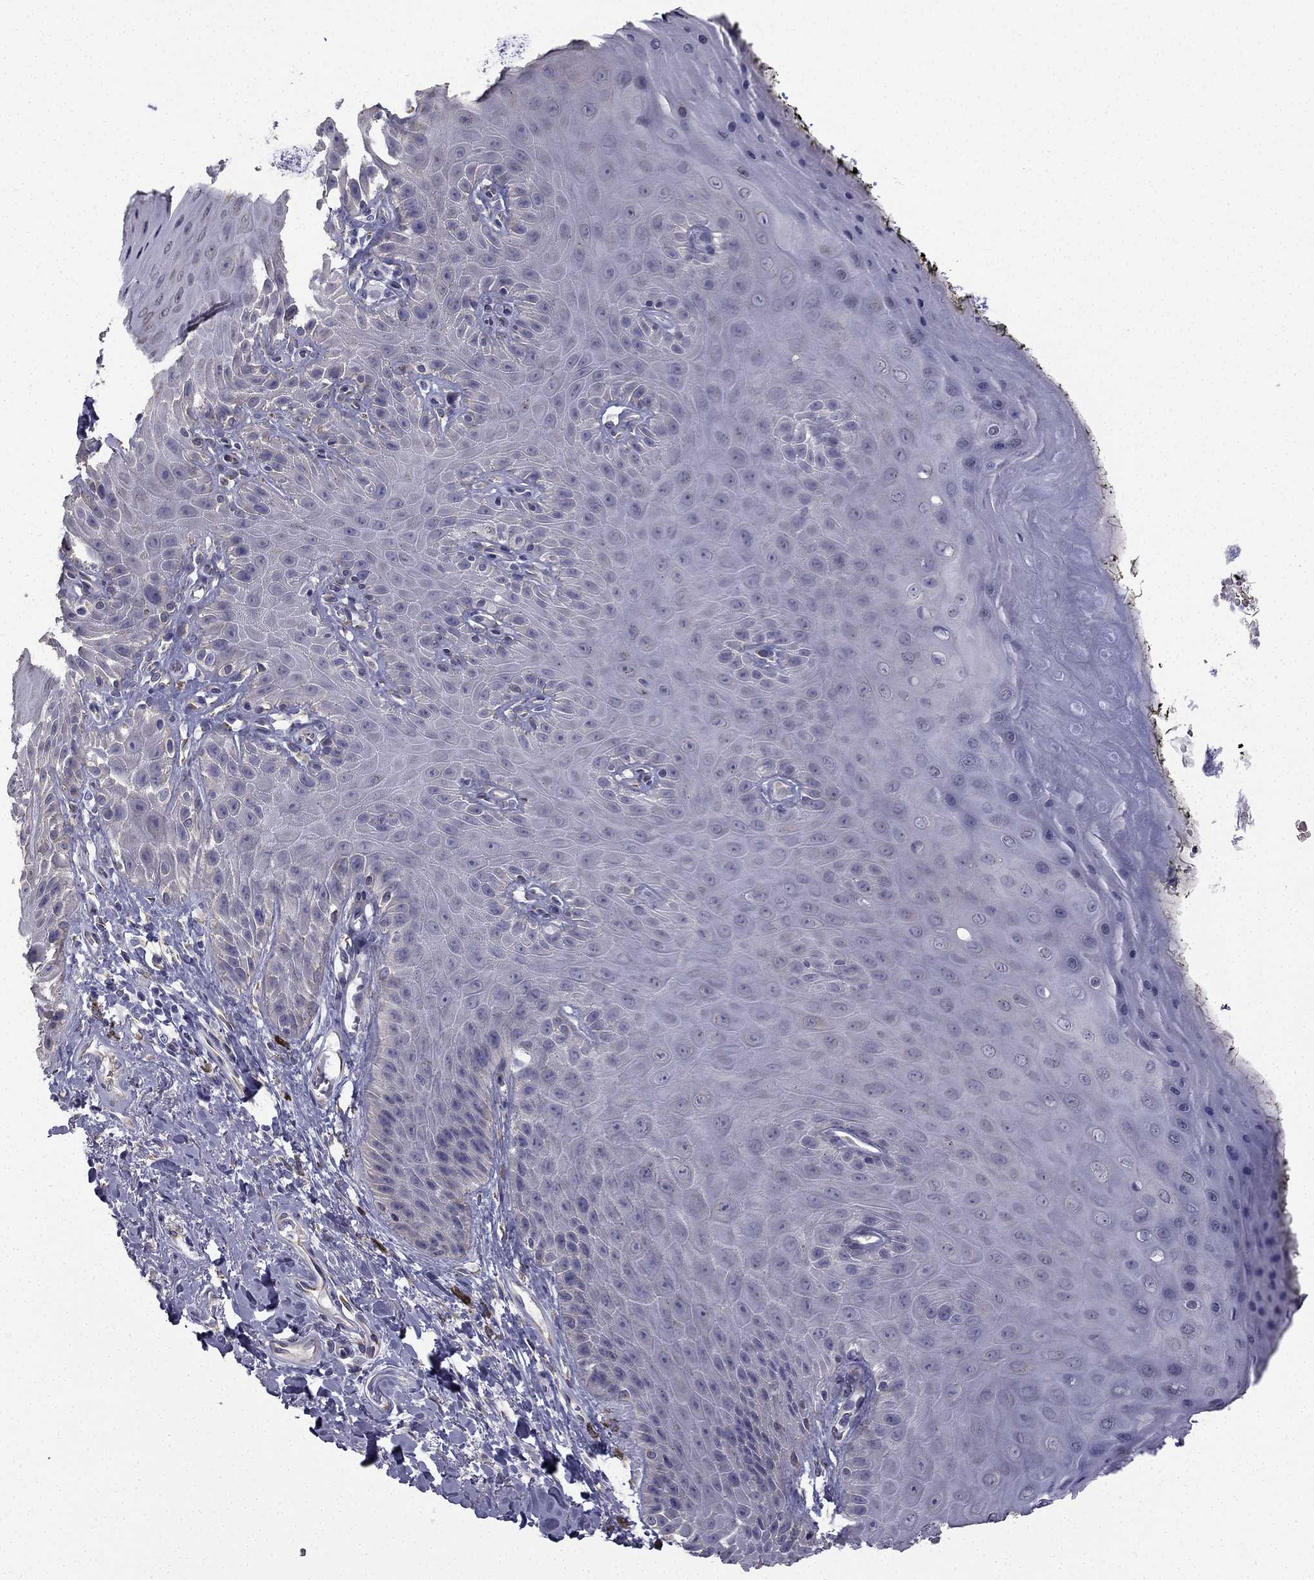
{"staining": {"intensity": "negative", "quantity": "none", "location": "none"}, "tissue": "skin", "cell_type": "Epidermal cells", "image_type": "normal", "snomed": [{"axis": "morphology", "description": "Normal tissue, NOS"}, {"axis": "topography", "description": "Anal"}, {"axis": "topography", "description": "Peripheral nerve tissue"}], "caption": "Immunohistochemistry (IHC) of unremarkable human skin exhibits no expression in epidermal cells.", "gene": "CCDC40", "patient": {"sex": "male", "age": 53}}